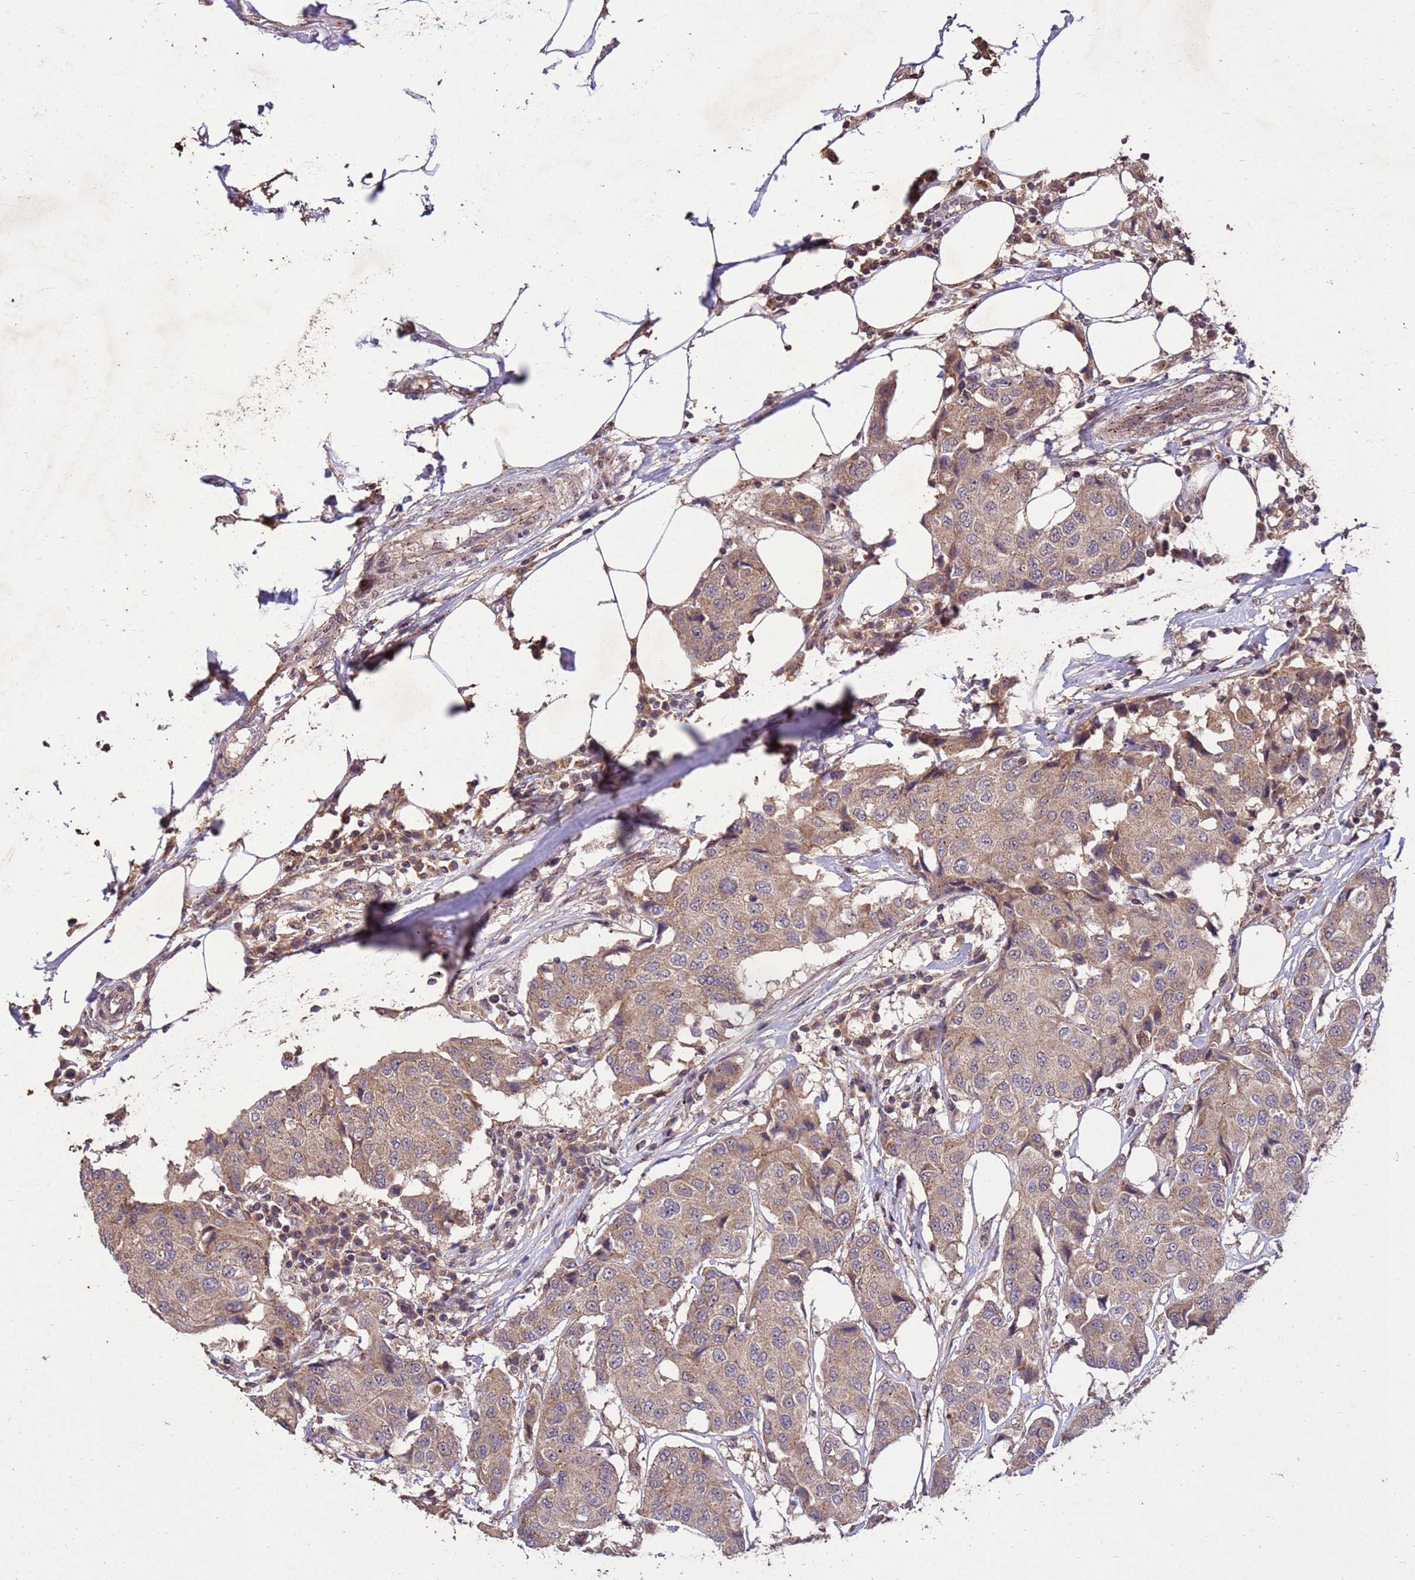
{"staining": {"intensity": "weak", "quantity": ">75%", "location": "cytoplasmic/membranous"}, "tissue": "breast cancer", "cell_type": "Tumor cells", "image_type": "cancer", "snomed": [{"axis": "morphology", "description": "Duct carcinoma"}, {"axis": "topography", "description": "Breast"}], "caption": "About >75% of tumor cells in human invasive ductal carcinoma (breast) demonstrate weak cytoplasmic/membranous protein staining as visualized by brown immunohistochemical staining.", "gene": "TOR4A", "patient": {"sex": "female", "age": 80}}